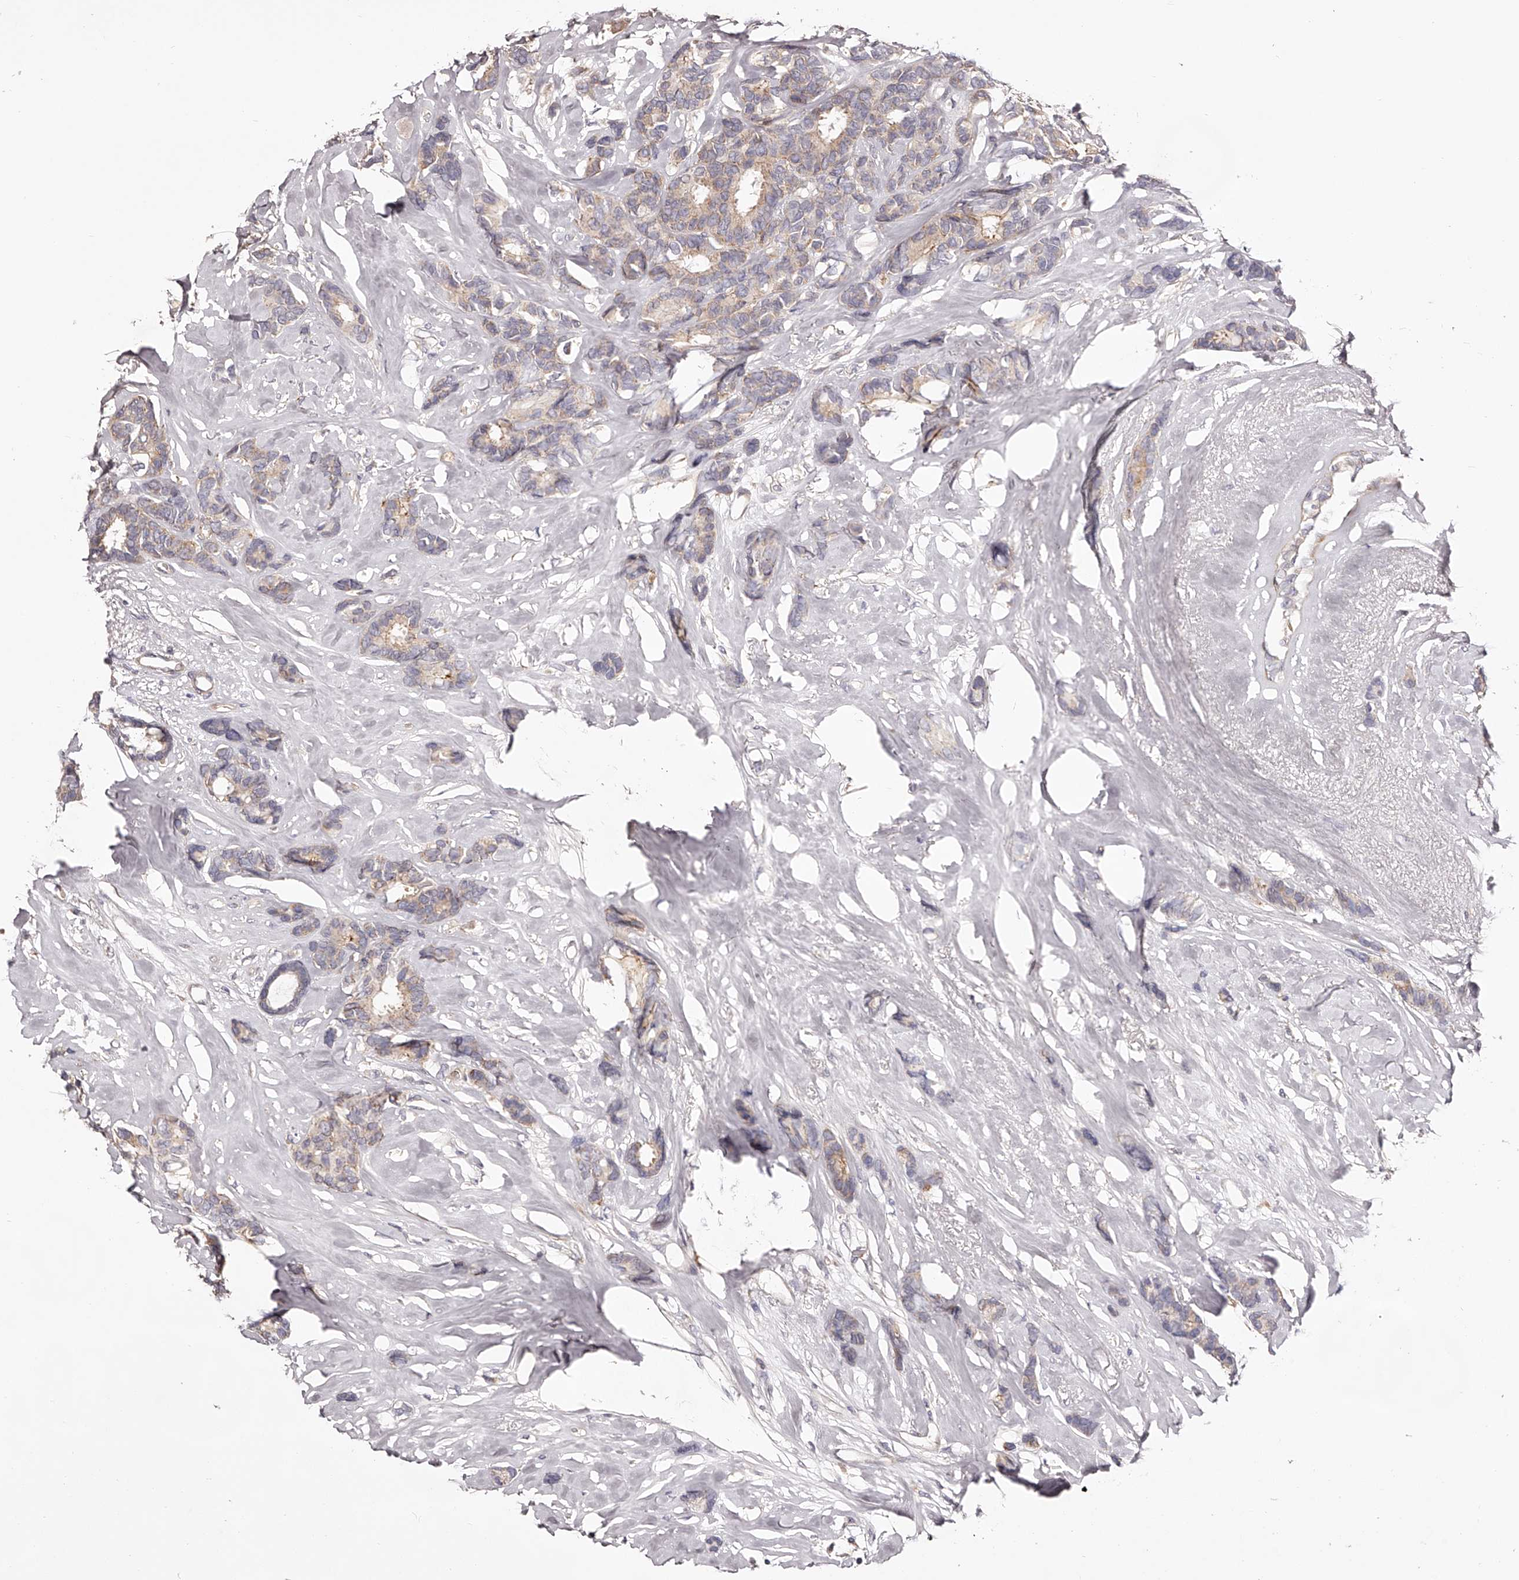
{"staining": {"intensity": "weak", "quantity": ">75%", "location": "cytoplasmic/membranous"}, "tissue": "breast cancer", "cell_type": "Tumor cells", "image_type": "cancer", "snomed": [{"axis": "morphology", "description": "Duct carcinoma"}, {"axis": "topography", "description": "Breast"}], "caption": "This micrograph shows immunohistochemistry (IHC) staining of human infiltrating ductal carcinoma (breast), with low weak cytoplasmic/membranous positivity in approximately >75% of tumor cells.", "gene": "ODF2L", "patient": {"sex": "female", "age": 87}}